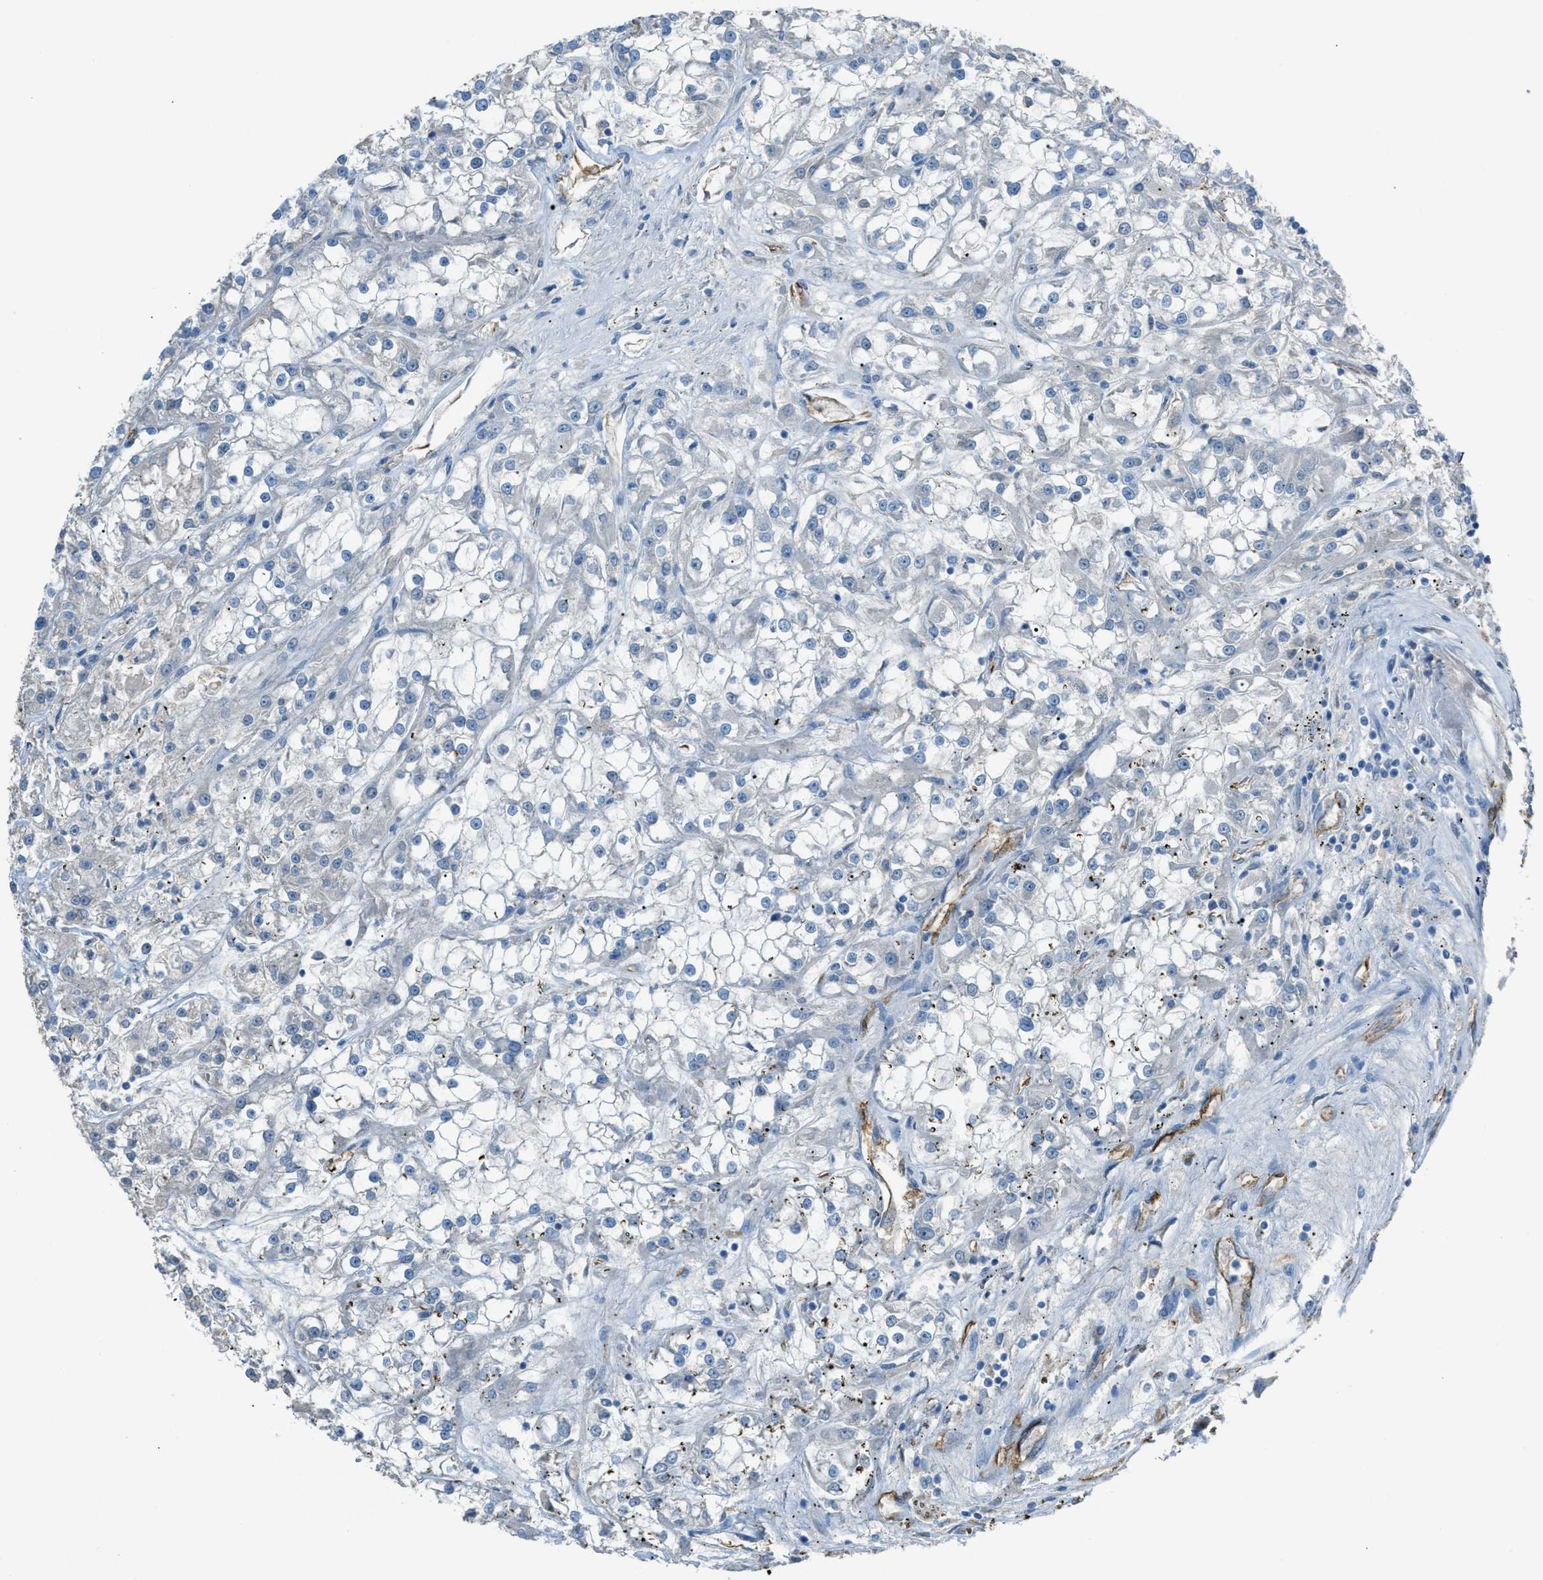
{"staining": {"intensity": "negative", "quantity": "none", "location": "none"}, "tissue": "renal cancer", "cell_type": "Tumor cells", "image_type": "cancer", "snomed": [{"axis": "morphology", "description": "Adenocarcinoma, NOS"}, {"axis": "topography", "description": "Kidney"}], "caption": "Renal cancer stained for a protein using immunohistochemistry (IHC) reveals no staining tumor cells.", "gene": "SLC22A15", "patient": {"sex": "female", "age": 52}}